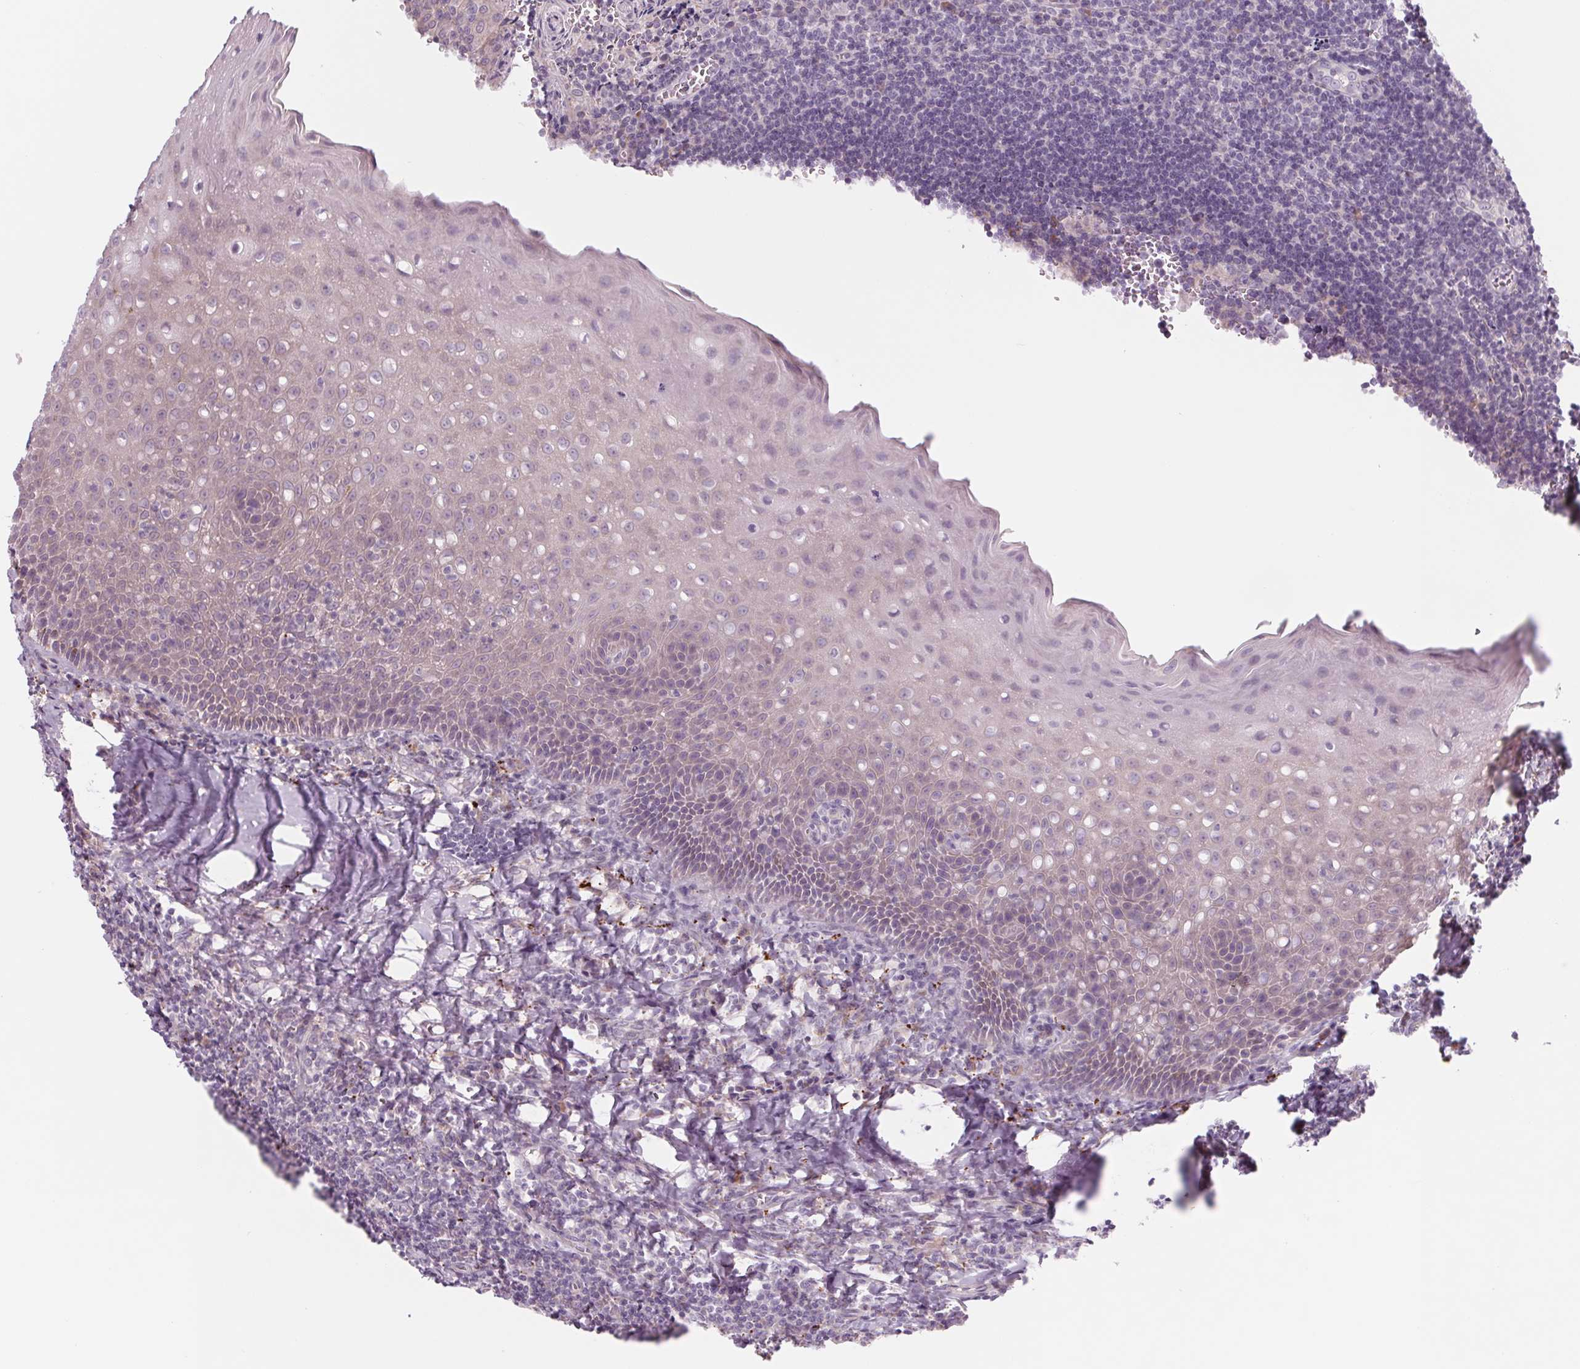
{"staining": {"intensity": "negative", "quantity": "none", "location": "none"}, "tissue": "tonsil", "cell_type": "Germinal center cells", "image_type": "normal", "snomed": [{"axis": "morphology", "description": "Normal tissue, NOS"}, {"axis": "morphology", "description": "Inflammation, NOS"}, {"axis": "topography", "description": "Tonsil"}], "caption": "IHC histopathology image of unremarkable tonsil: human tonsil stained with DAB reveals no significant protein staining in germinal center cells.", "gene": "SAMD5", "patient": {"sex": "female", "age": 31}}